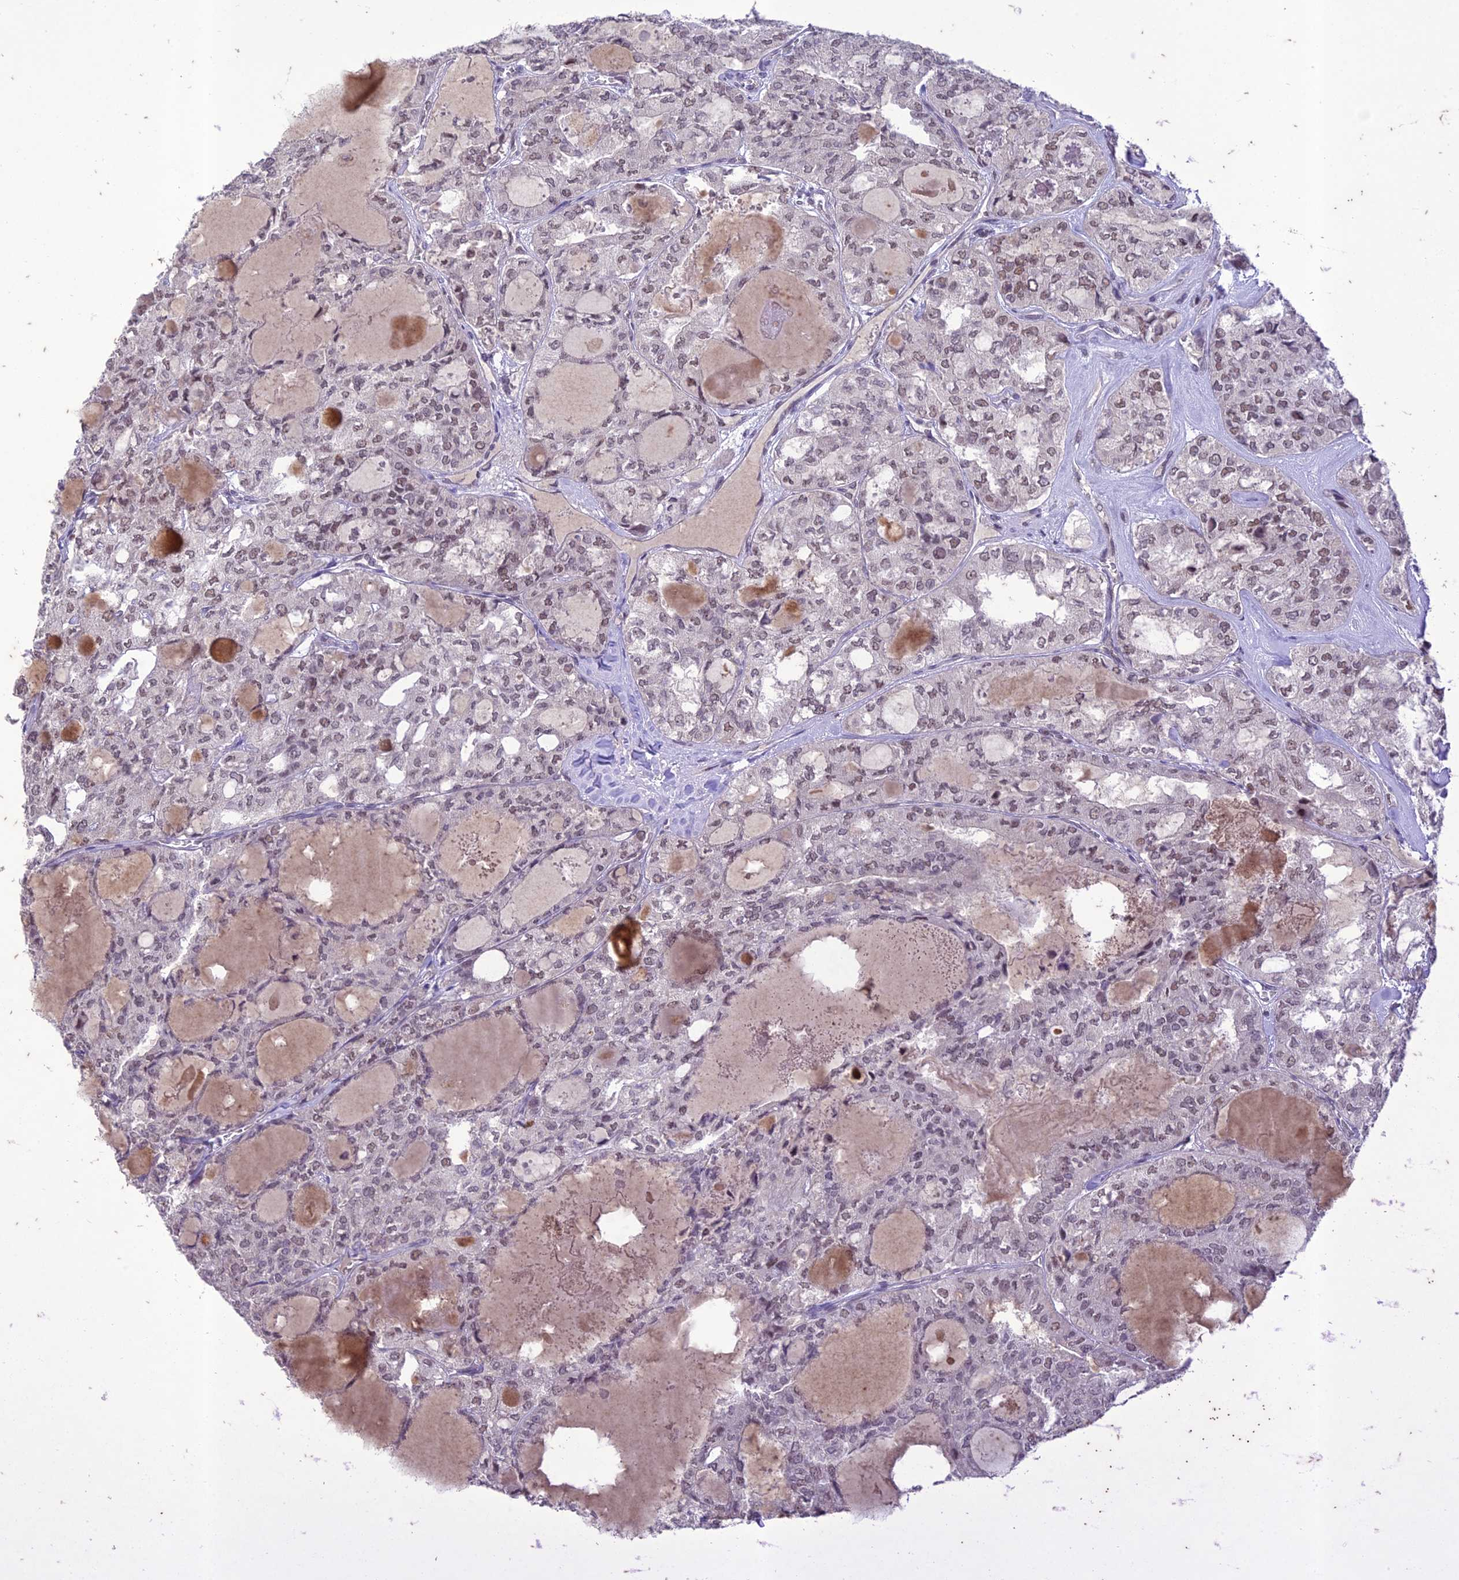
{"staining": {"intensity": "moderate", "quantity": "25%-75%", "location": "nuclear"}, "tissue": "thyroid cancer", "cell_type": "Tumor cells", "image_type": "cancer", "snomed": [{"axis": "morphology", "description": "Follicular adenoma carcinoma, NOS"}, {"axis": "topography", "description": "Thyroid gland"}], "caption": "Tumor cells demonstrate moderate nuclear staining in approximately 25%-75% of cells in thyroid cancer (follicular adenoma carcinoma).", "gene": "POP4", "patient": {"sex": "male", "age": 75}}